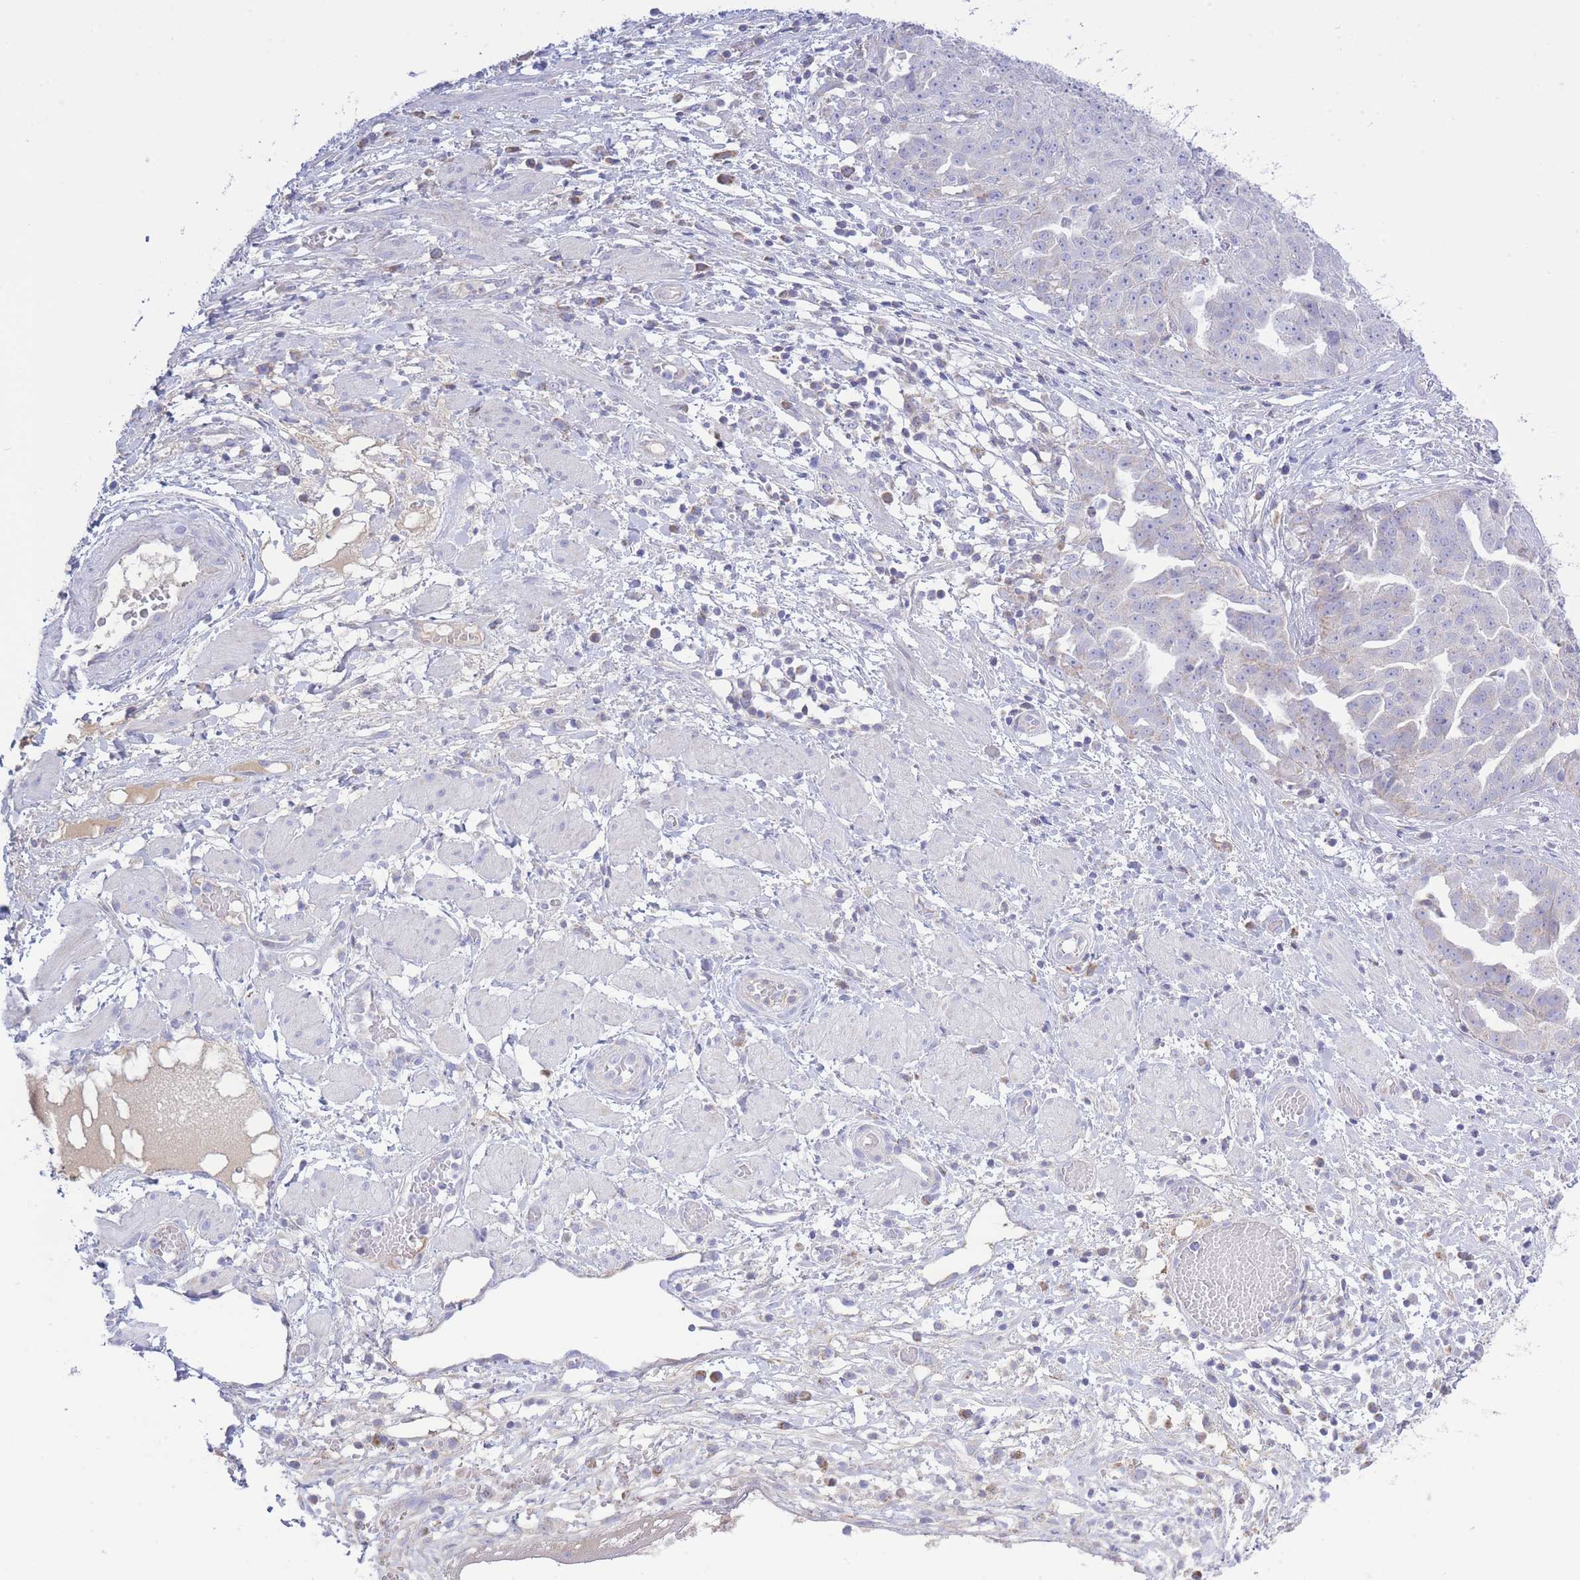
{"staining": {"intensity": "negative", "quantity": "none", "location": "none"}, "tissue": "ovarian cancer", "cell_type": "Tumor cells", "image_type": "cancer", "snomed": [{"axis": "morphology", "description": "Cystadenocarcinoma, serous, NOS"}, {"axis": "topography", "description": "Ovary"}], "caption": "Ovarian serous cystadenocarcinoma was stained to show a protein in brown. There is no significant staining in tumor cells.", "gene": "NANP", "patient": {"sex": "female", "age": 58}}